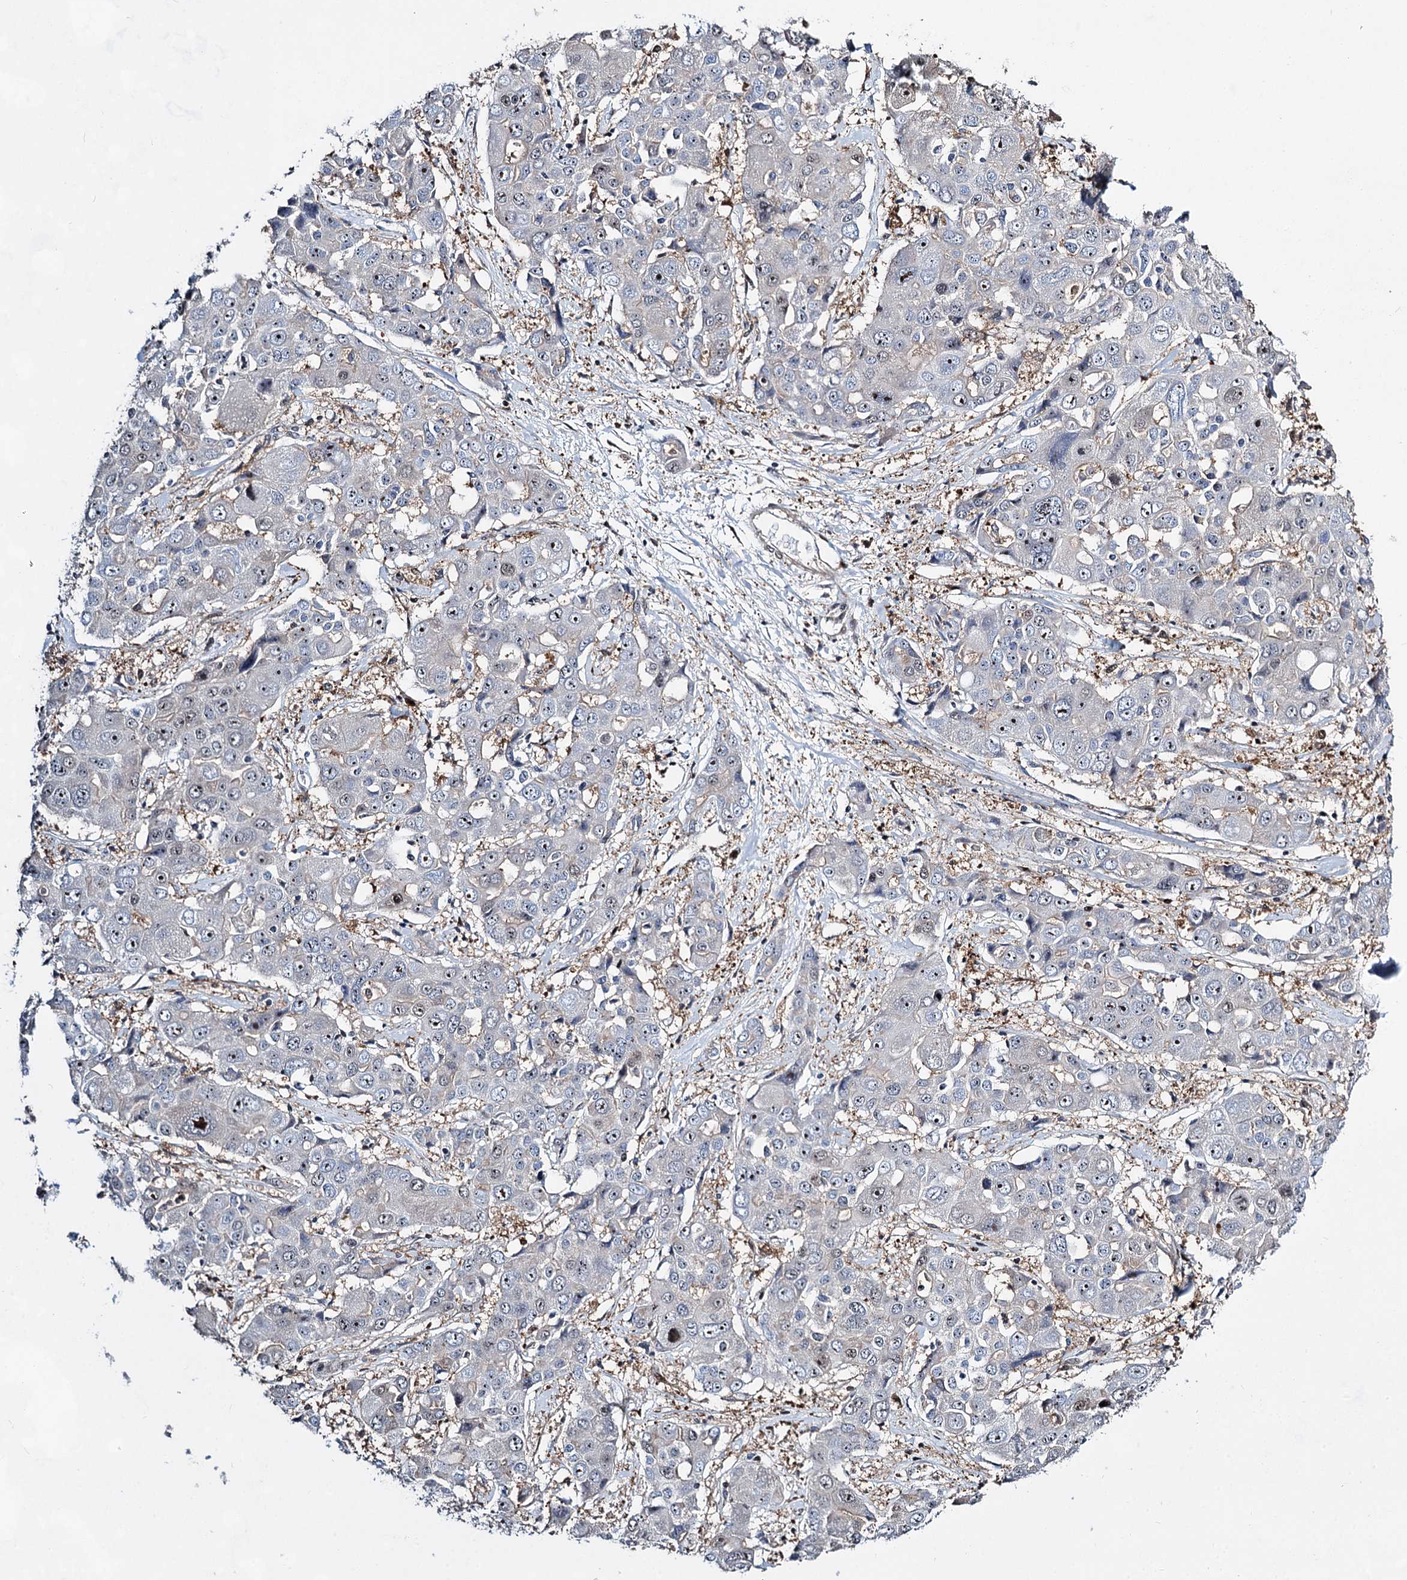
{"staining": {"intensity": "negative", "quantity": "none", "location": "none"}, "tissue": "liver cancer", "cell_type": "Tumor cells", "image_type": "cancer", "snomed": [{"axis": "morphology", "description": "Cholangiocarcinoma"}, {"axis": "topography", "description": "Liver"}], "caption": "Immunohistochemical staining of human liver cholangiocarcinoma exhibits no significant positivity in tumor cells.", "gene": "GPBP1", "patient": {"sex": "male", "age": 67}}